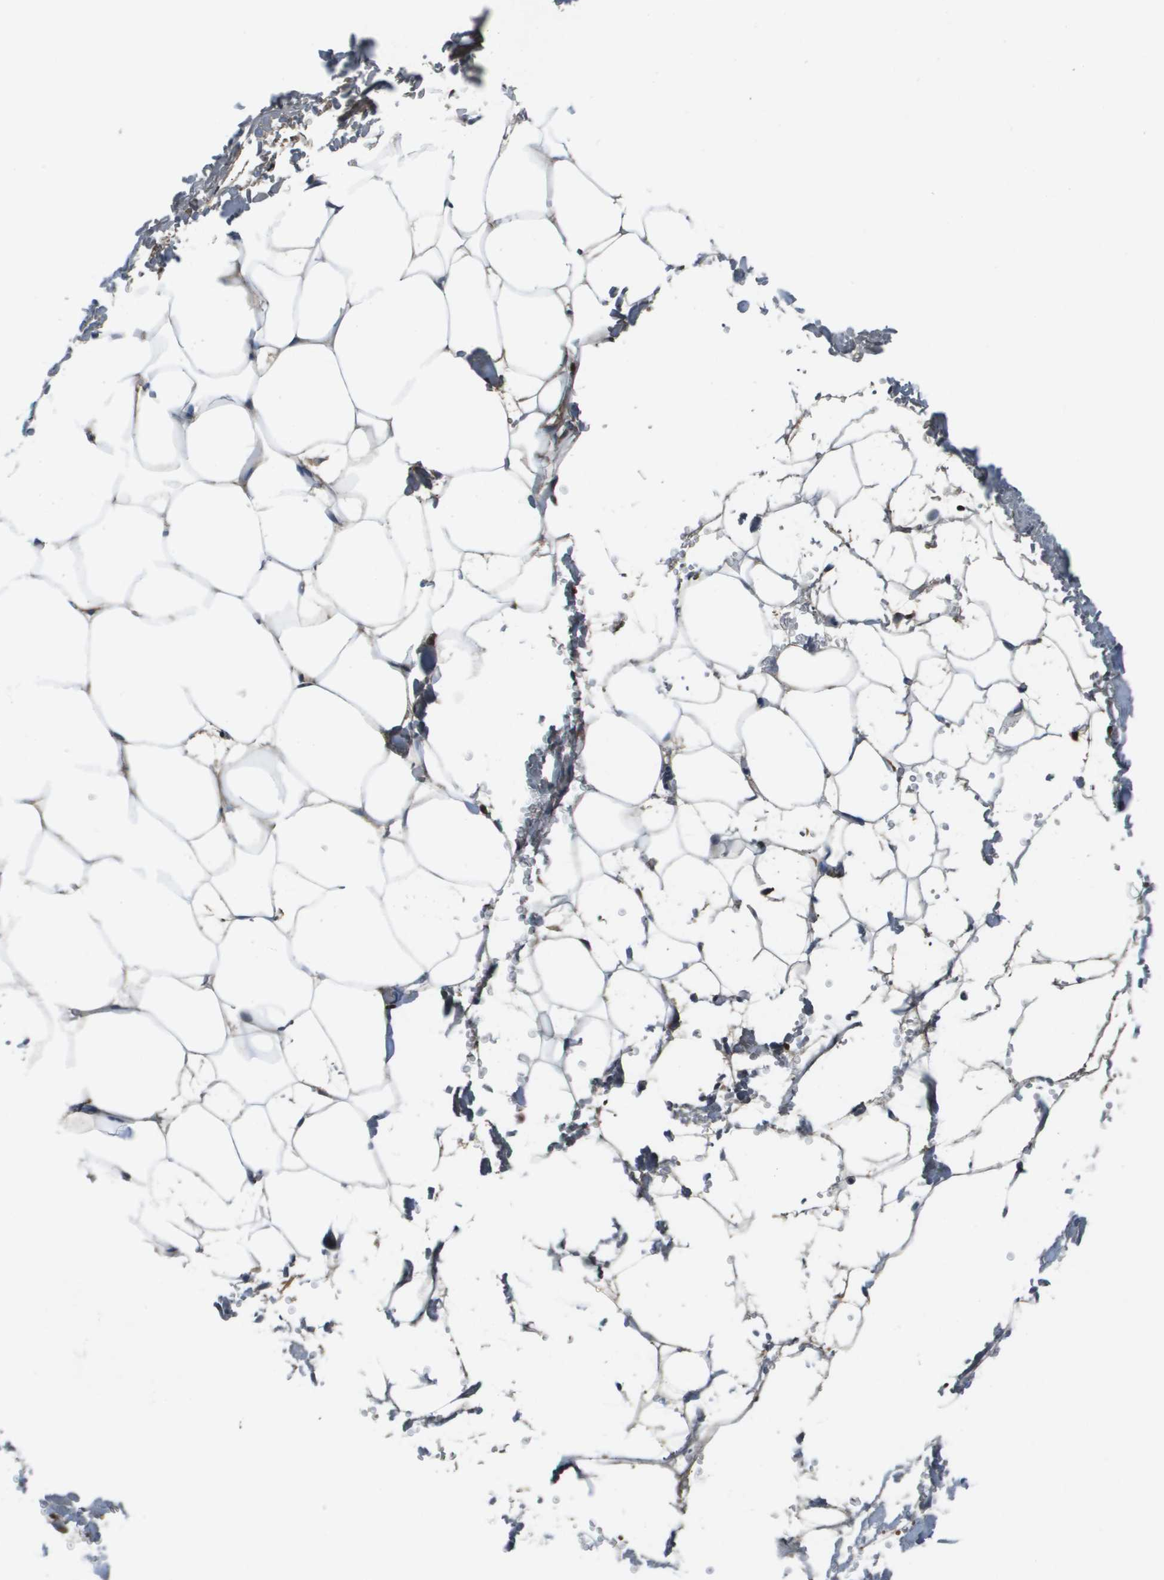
{"staining": {"intensity": "moderate", "quantity": "<25%", "location": "cytoplasmic/membranous"}, "tissue": "adipose tissue", "cell_type": "Adipocytes", "image_type": "normal", "snomed": [{"axis": "morphology", "description": "Normal tissue, NOS"}, {"axis": "topography", "description": "Breast"}, {"axis": "topography", "description": "Adipose tissue"}], "caption": "Immunohistochemical staining of benign human adipose tissue exhibits <25% levels of moderate cytoplasmic/membranous protein staining in about <25% of adipocytes.", "gene": "PCOLCE", "patient": {"sex": "female", "age": 25}}